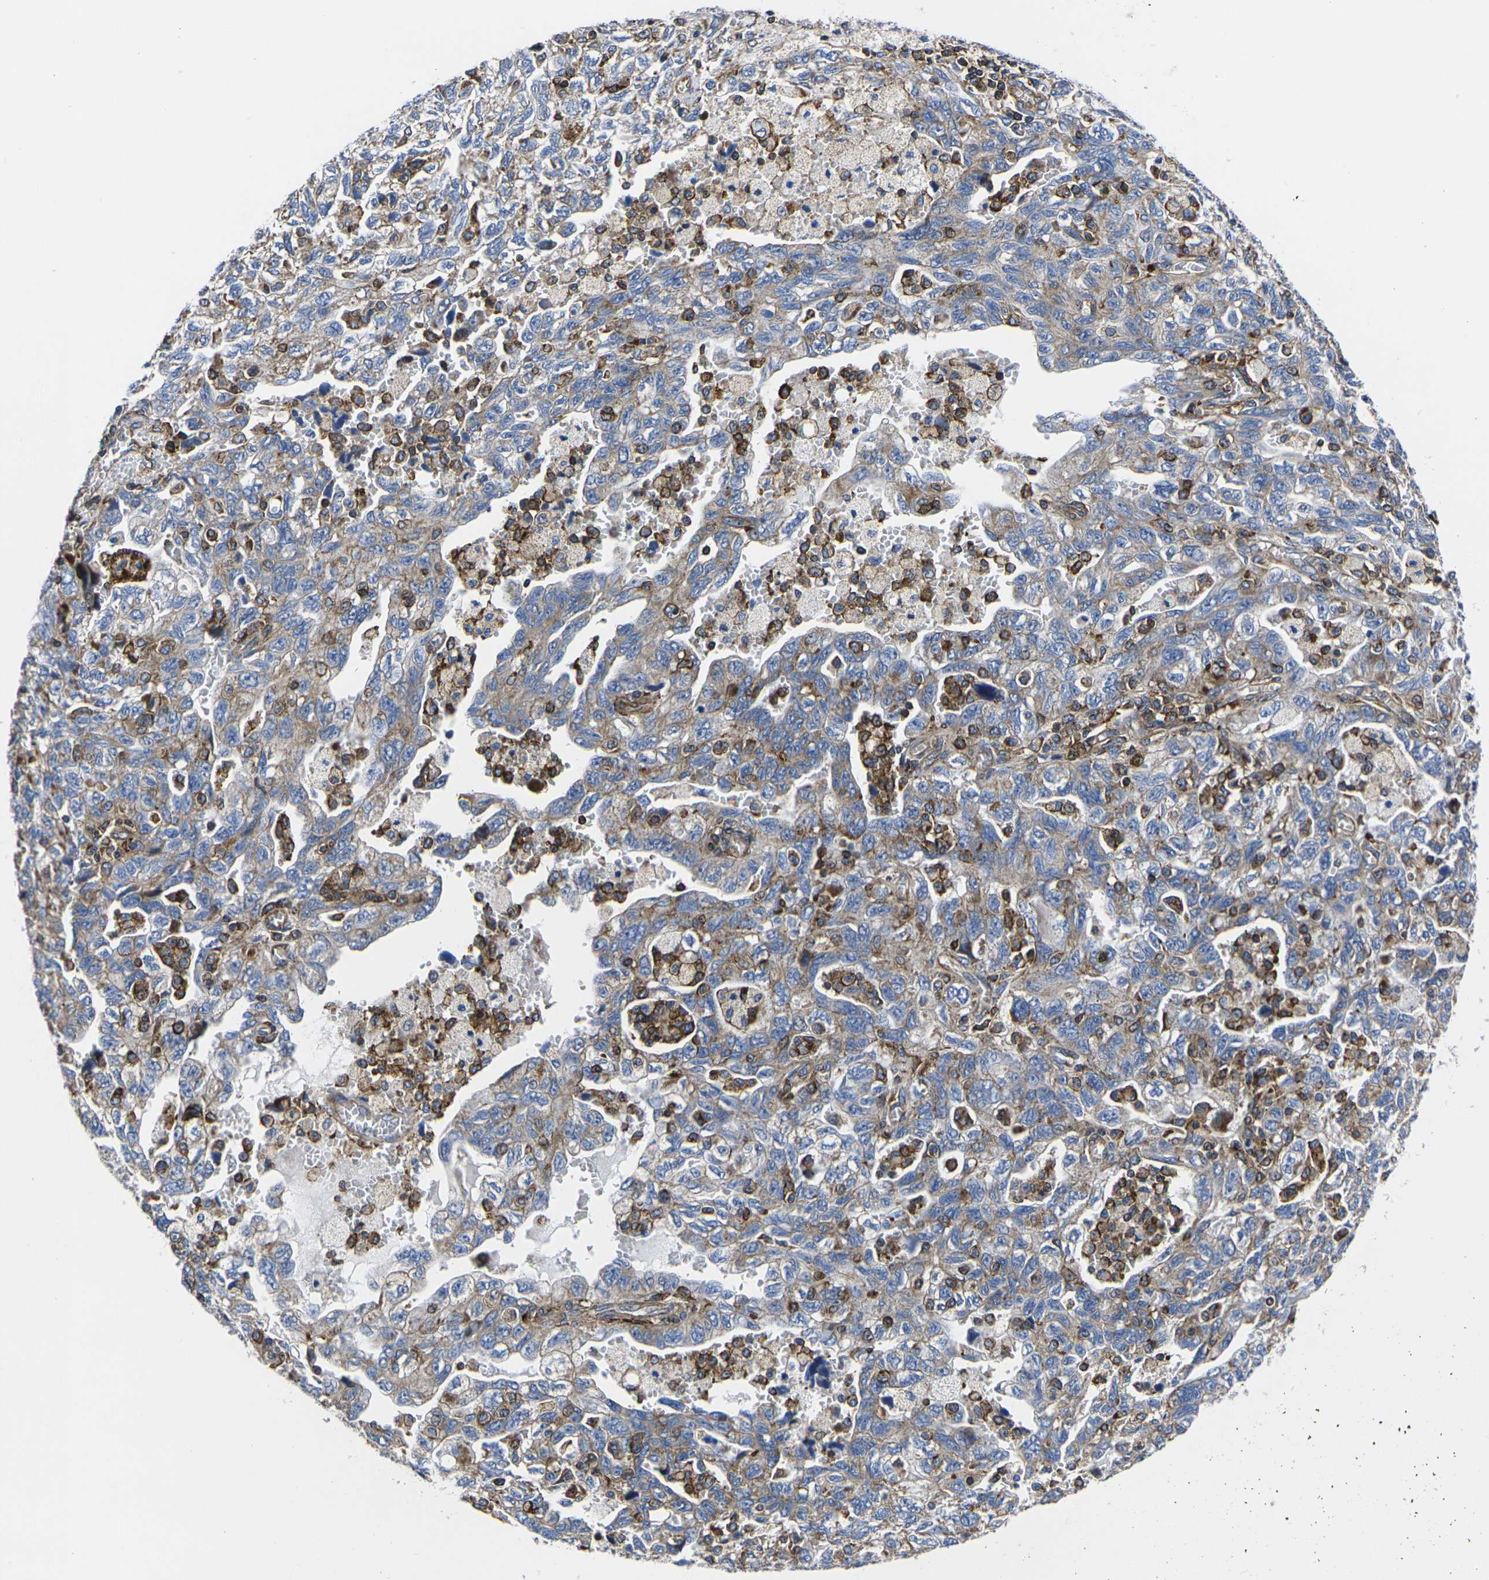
{"staining": {"intensity": "moderate", "quantity": ">75%", "location": "cytoplasmic/membranous"}, "tissue": "ovarian cancer", "cell_type": "Tumor cells", "image_type": "cancer", "snomed": [{"axis": "morphology", "description": "Carcinoma, NOS"}, {"axis": "morphology", "description": "Cystadenocarcinoma, serous, NOS"}, {"axis": "topography", "description": "Ovary"}], "caption": "Brown immunohistochemical staining in carcinoma (ovarian) reveals moderate cytoplasmic/membranous expression in approximately >75% of tumor cells.", "gene": "GPR4", "patient": {"sex": "female", "age": 69}}